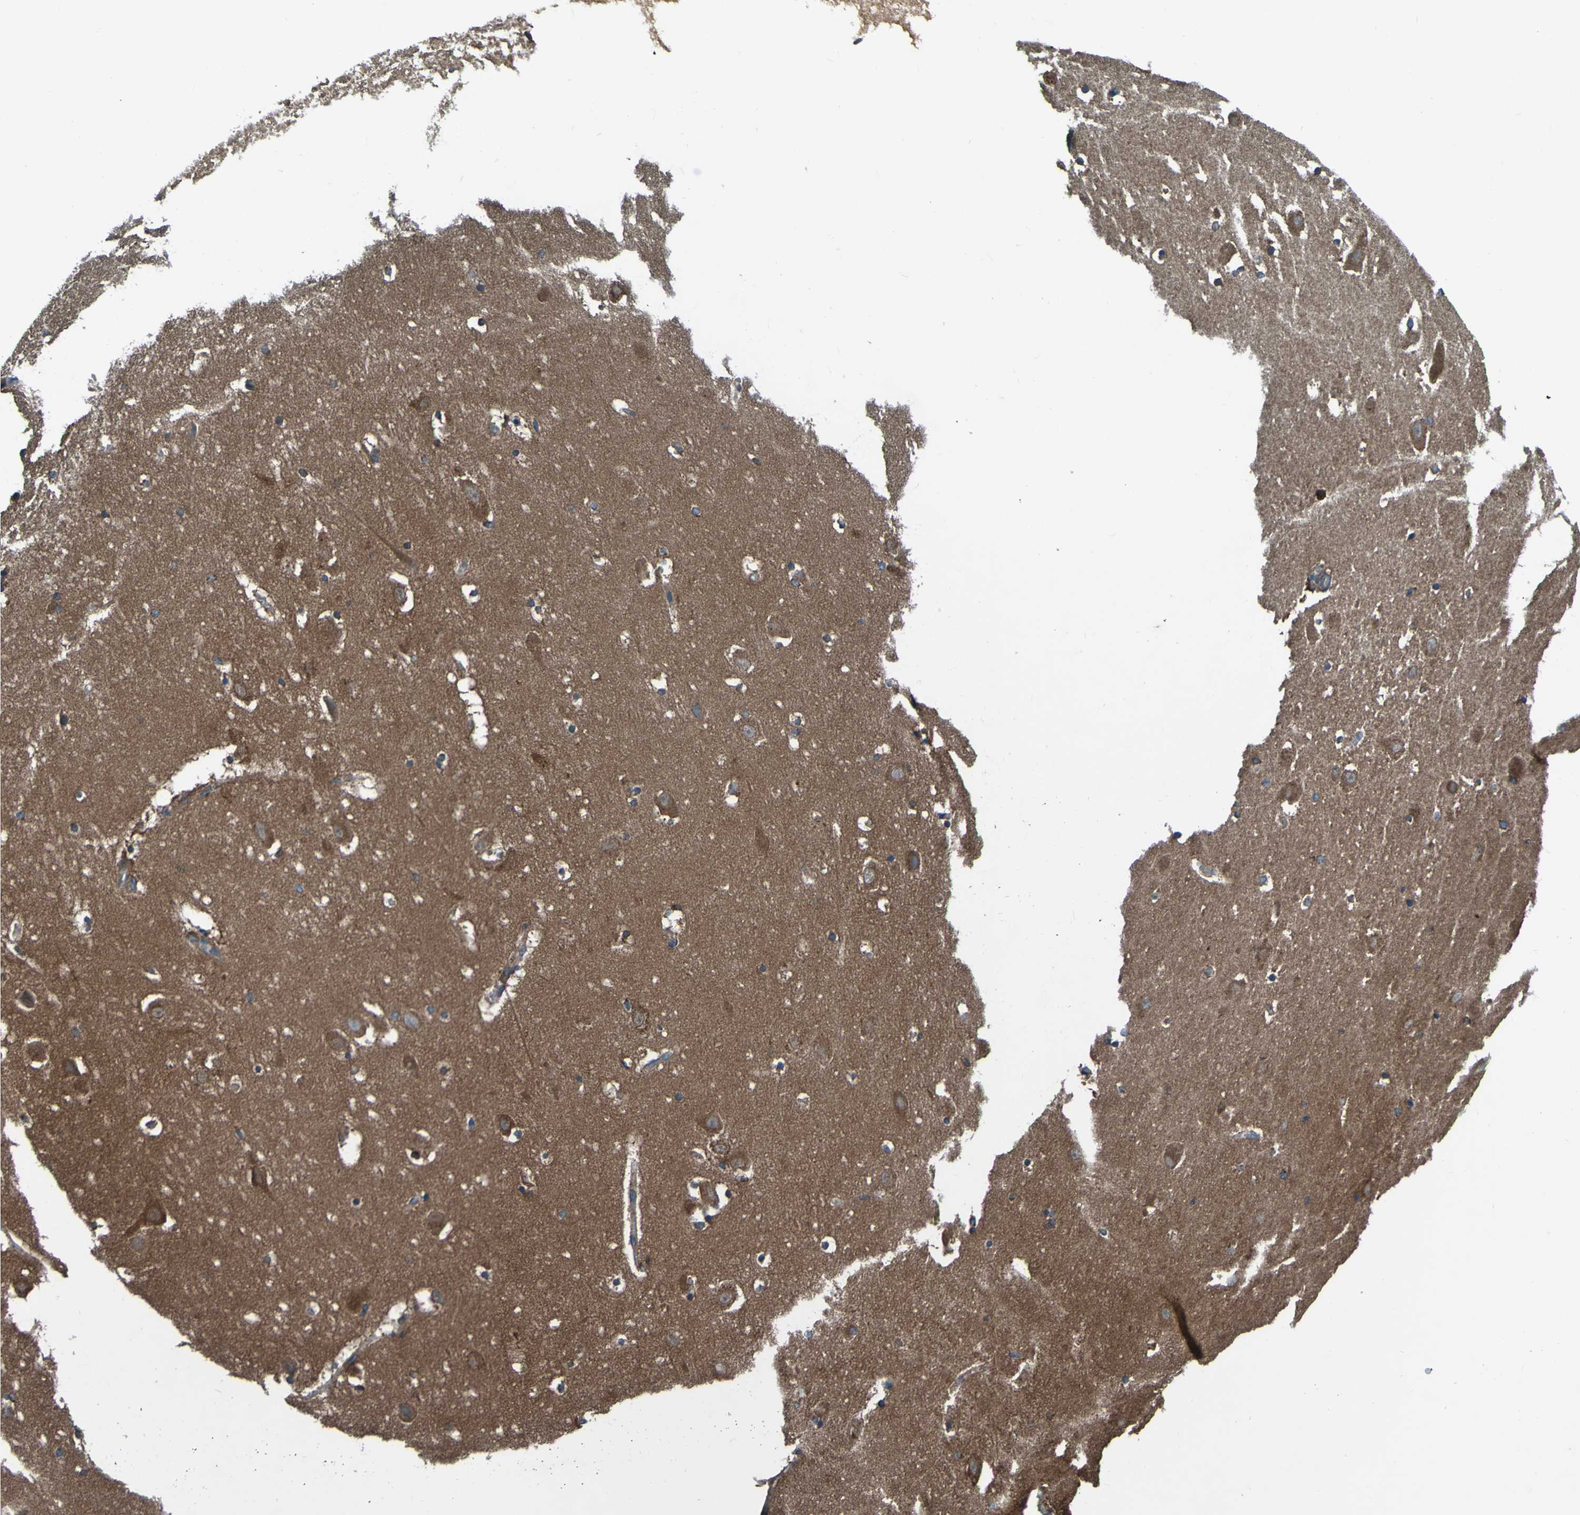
{"staining": {"intensity": "moderate", "quantity": "<25%", "location": "cytoplasmic/membranous"}, "tissue": "hippocampus", "cell_type": "Glial cells", "image_type": "normal", "snomed": [{"axis": "morphology", "description": "Normal tissue, NOS"}, {"axis": "topography", "description": "Hippocampus"}], "caption": "Approximately <25% of glial cells in unremarkable human hippocampus display moderate cytoplasmic/membranous protein staining as visualized by brown immunohistochemical staining.", "gene": "RAB5B", "patient": {"sex": "male", "age": 45}}